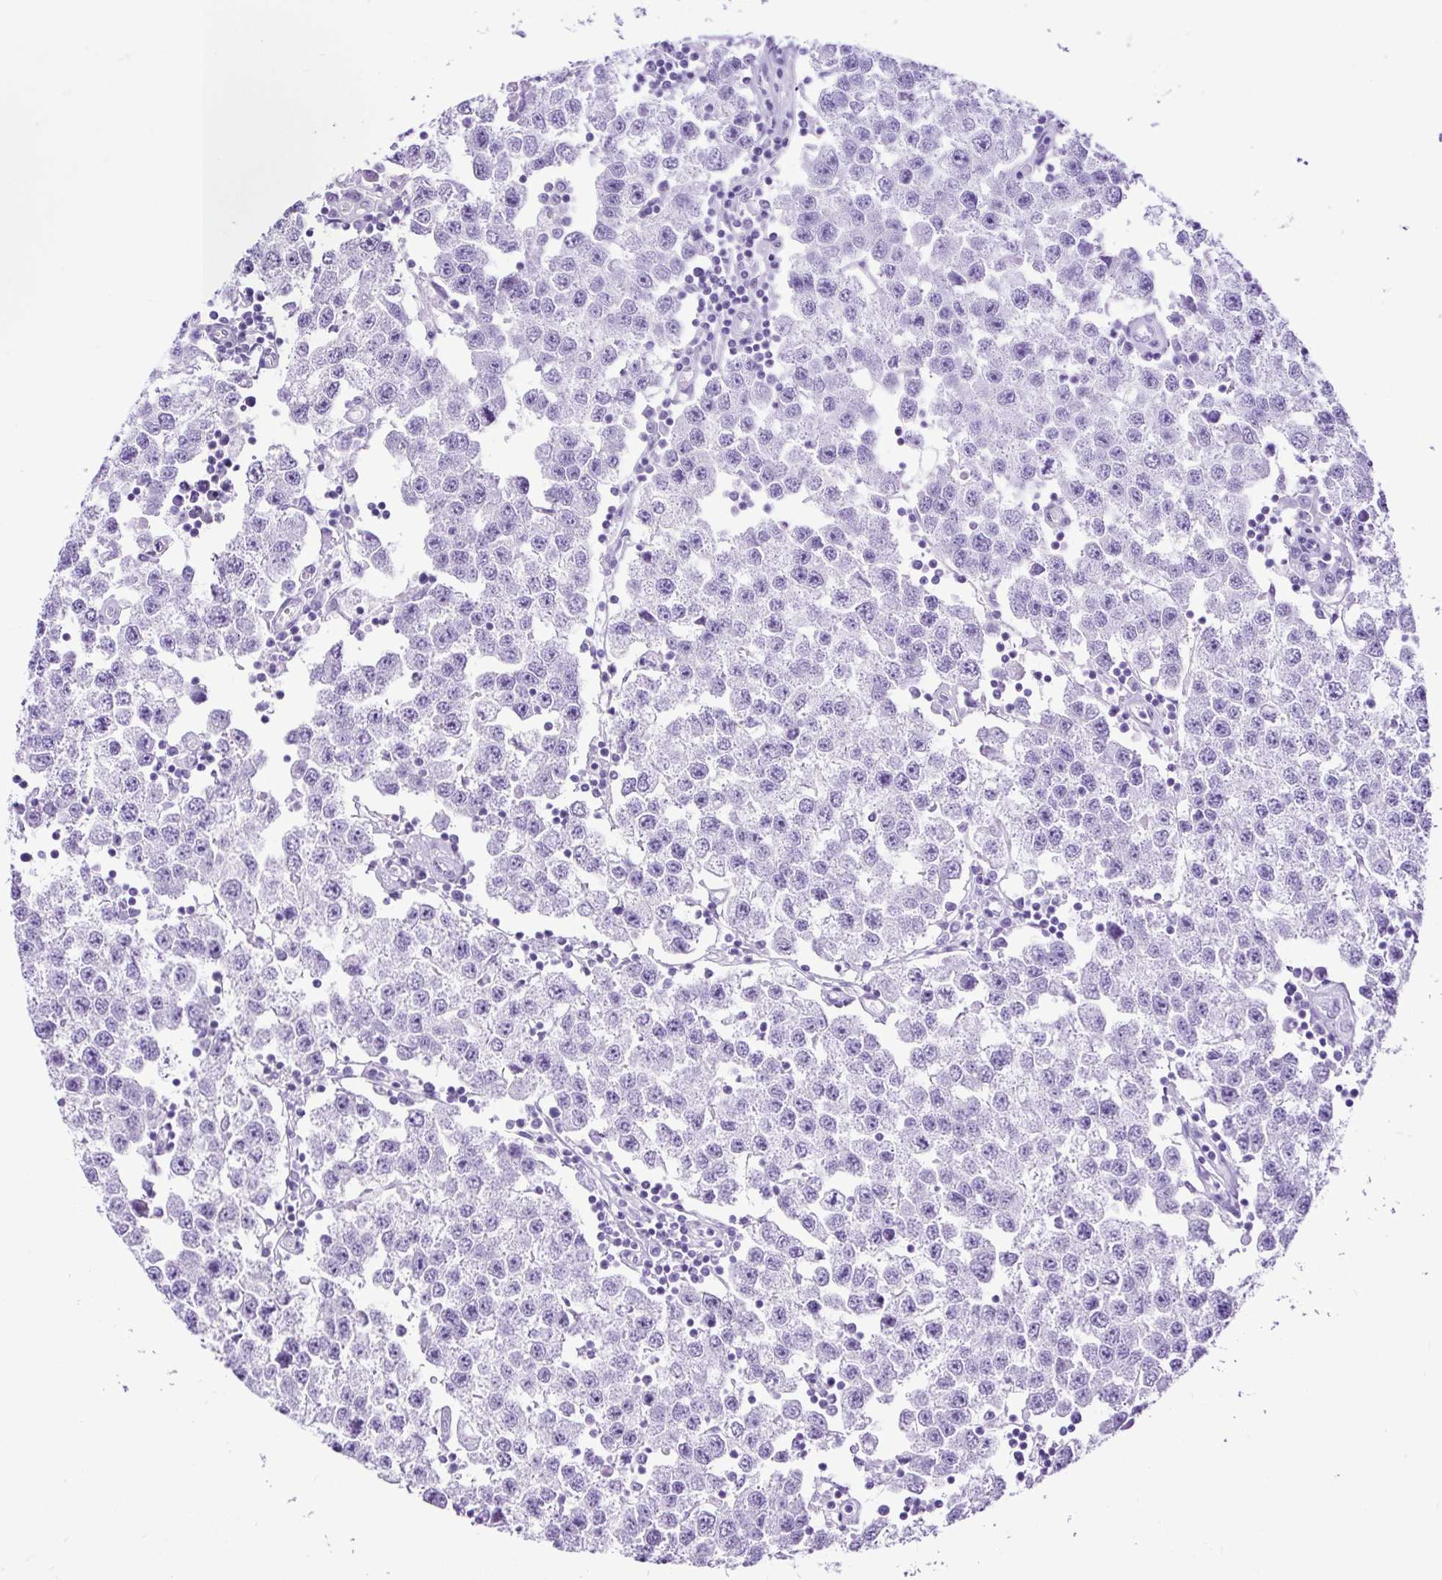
{"staining": {"intensity": "negative", "quantity": "none", "location": "none"}, "tissue": "testis cancer", "cell_type": "Tumor cells", "image_type": "cancer", "snomed": [{"axis": "morphology", "description": "Seminoma, NOS"}, {"axis": "topography", "description": "Testis"}], "caption": "Immunohistochemical staining of testis seminoma demonstrates no significant expression in tumor cells.", "gene": "CEL", "patient": {"sex": "male", "age": 34}}